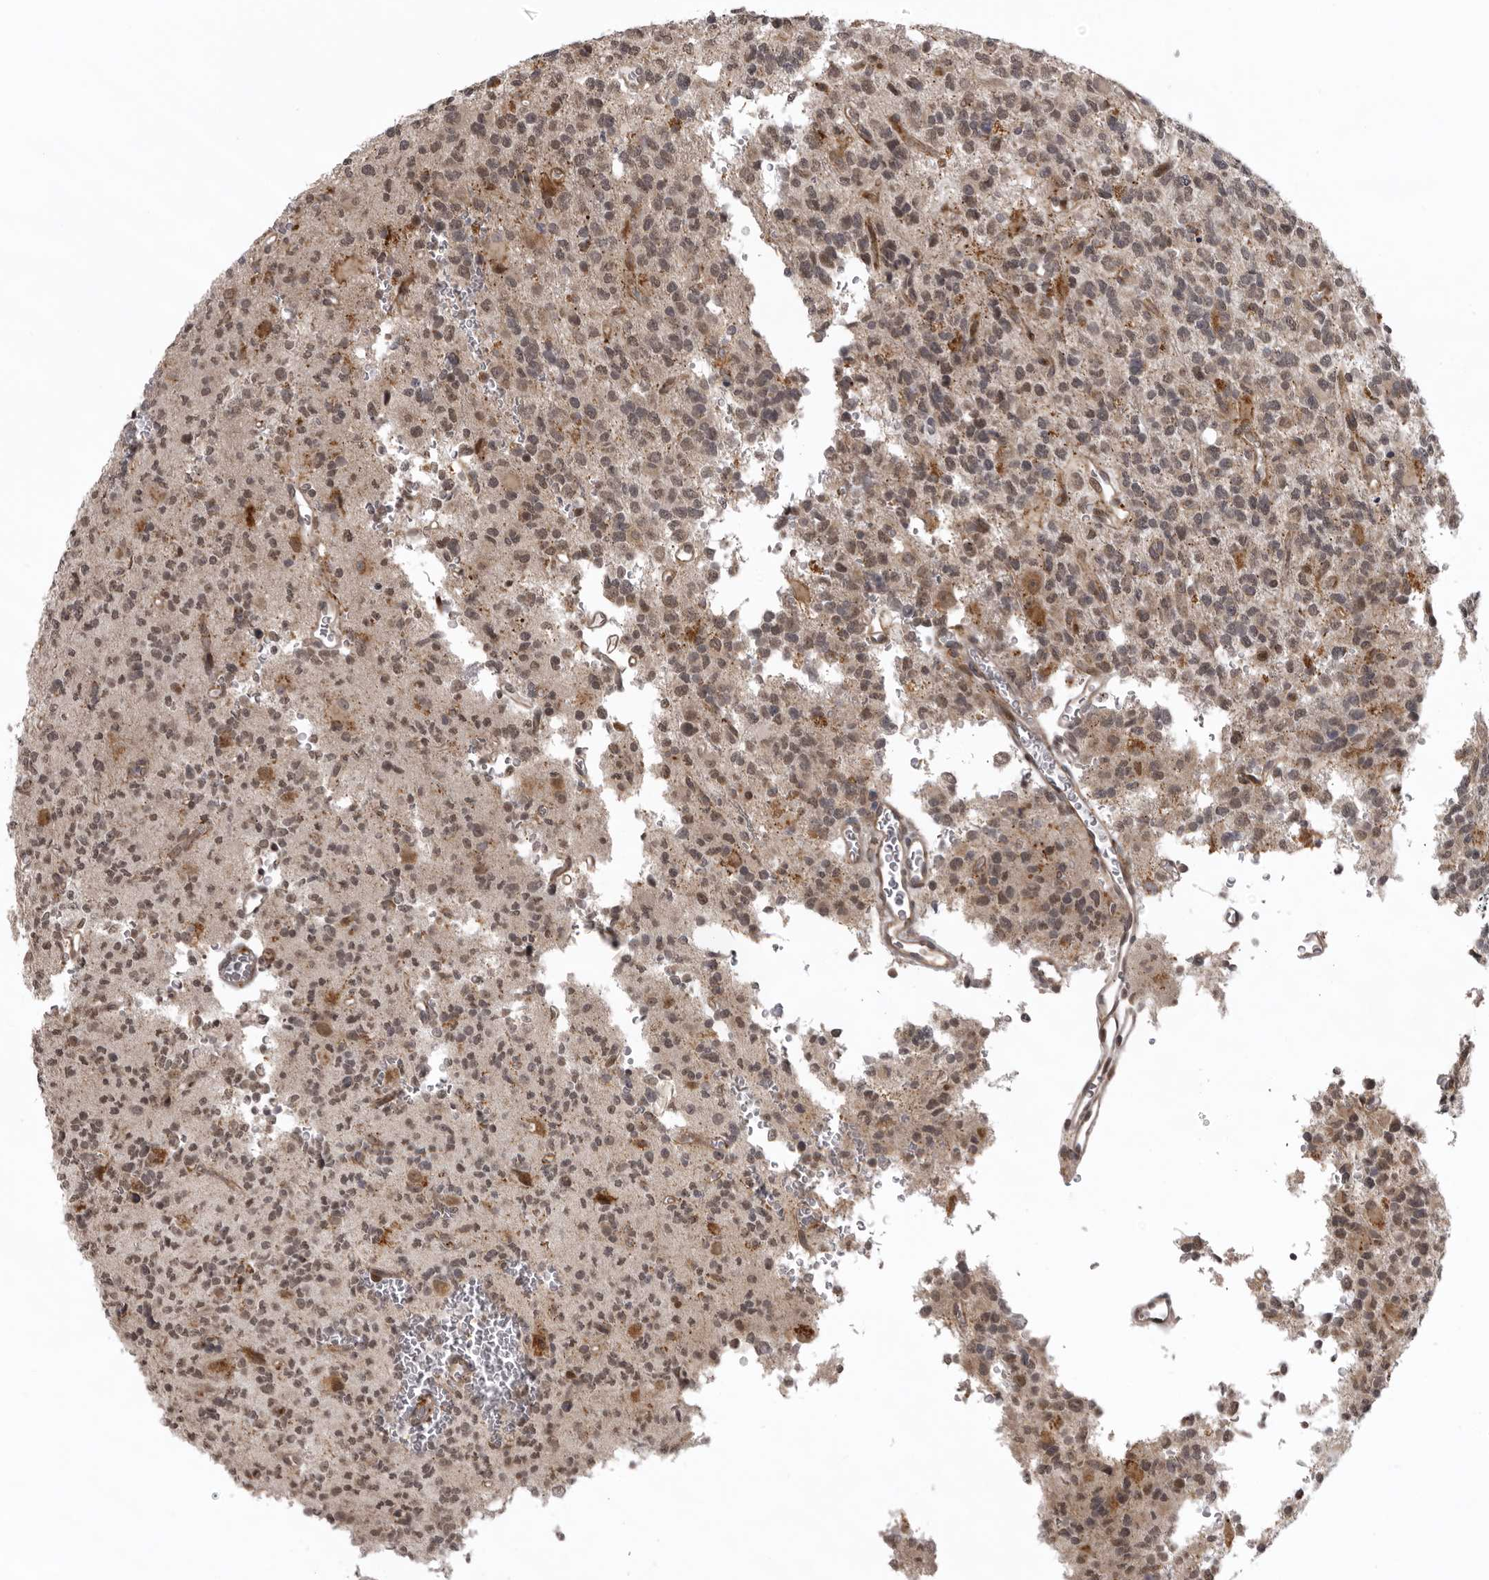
{"staining": {"intensity": "weak", "quantity": "25%-75%", "location": "cytoplasmic/membranous,nuclear"}, "tissue": "glioma", "cell_type": "Tumor cells", "image_type": "cancer", "snomed": [{"axis": "morphology", "description": "Glioma, malignant, High grade"}, {"axis": "topography", "description": "Brain"}], "caption": "Human malignant high-grade glioma stained with a brown dye exhibits weak cytoplasmic/membranous and nuclear positive positivity in about 25%-75% of tumor cells.", "gene": "C1orf109", "patient": {"sex": "female", "age": 62}}